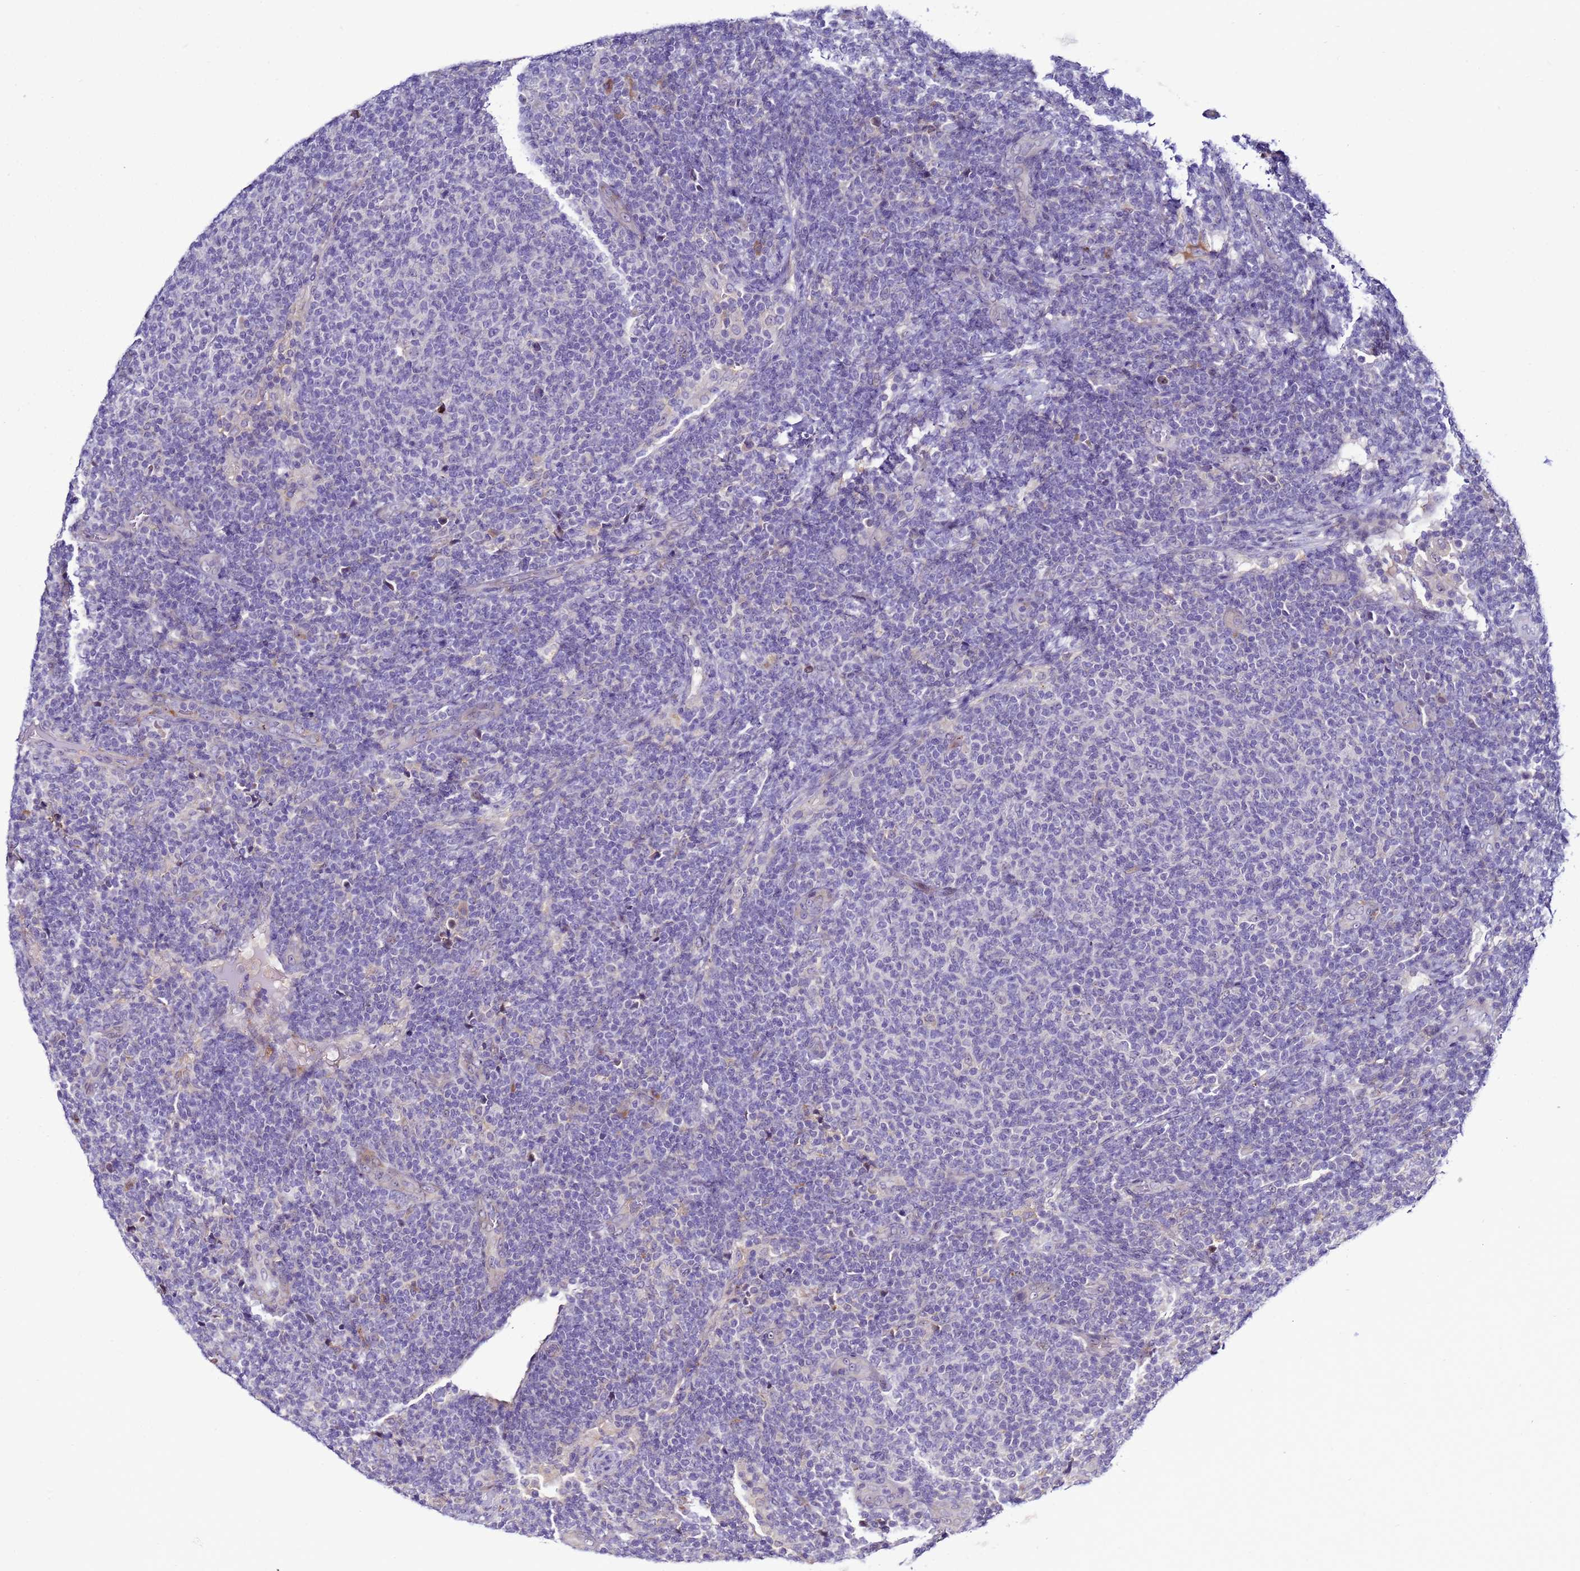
{"staining": {"intensity": "negative", "quantity": "none", "location": "none"}, "tissue": "lymphoma", "cell_type": "Tumor cells", "image_type": "cancer", "snomed": [{"axis": "morphology", "description": "Malignant lymphoma, non-Hodgkin's type, Low grade"}, {"axis": "topography", "description": "Lymph node"}], "caption": "Lymphoma was stained to show a protein in brown. There is no significant expression in tumor cells.", "gene": "NOL8", "patient": {"sex": "male", "age": 66}}